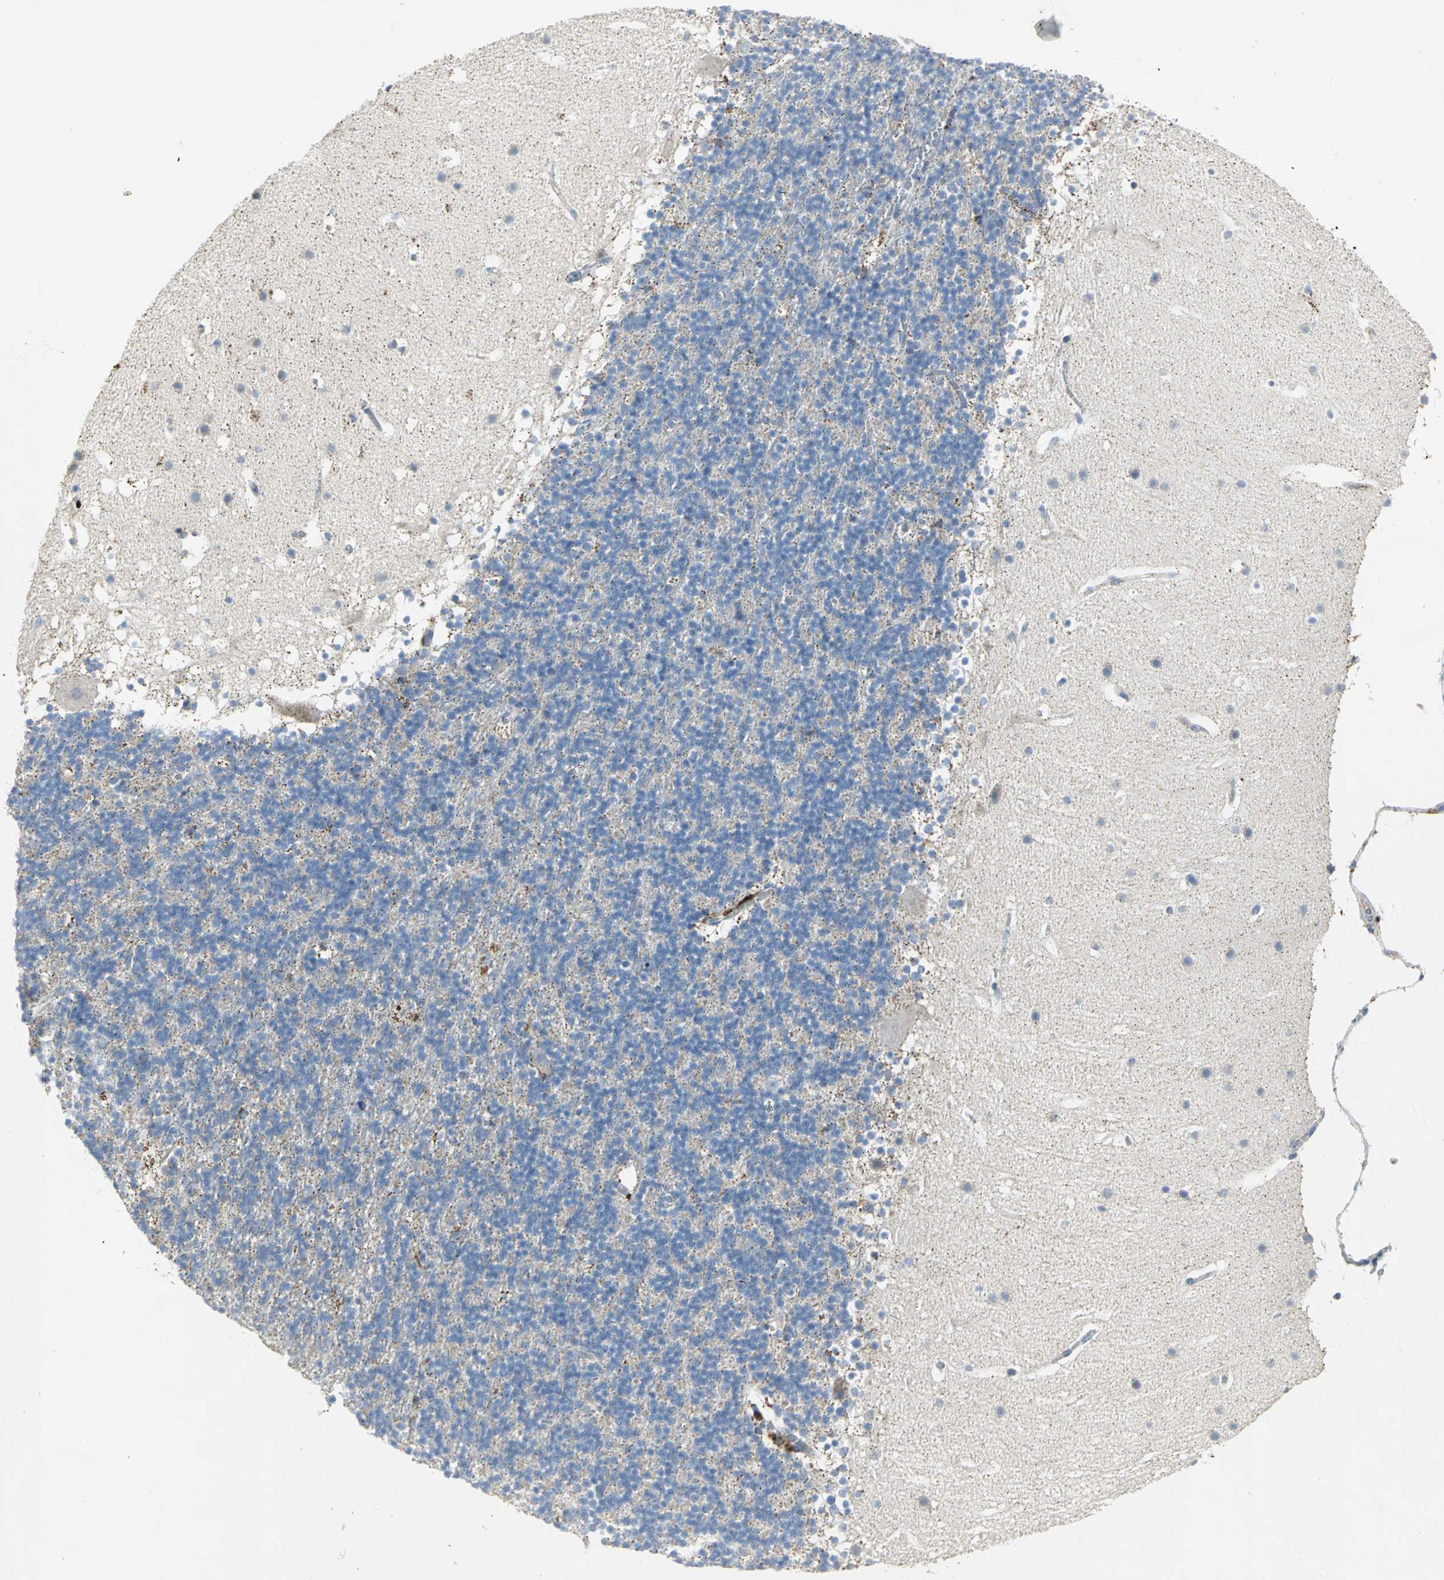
{"staining": {"intensity": "weak", "quantity": "25%-75%", "location": "cytoplasmic/membranous"}, "tissue": "cerebellum", "cell_type": "Cells in granular layer", "image_type": "normal", "snomed": [{"axis": "morphology", "description": "Normal tissue, NOS"}, {"axis": "topography", "description": "Cerebellum"}], "caption": "Cerebellum stained with DAB (3,3'-diaminobenzidine) immunohistochemistry reveals low levels of weak cytoplasmic/membranous expression in about 25%-75% of cells in granular layer.", "gene": "SPPL2B", "patient": {"sex": "male", "age": 45}}